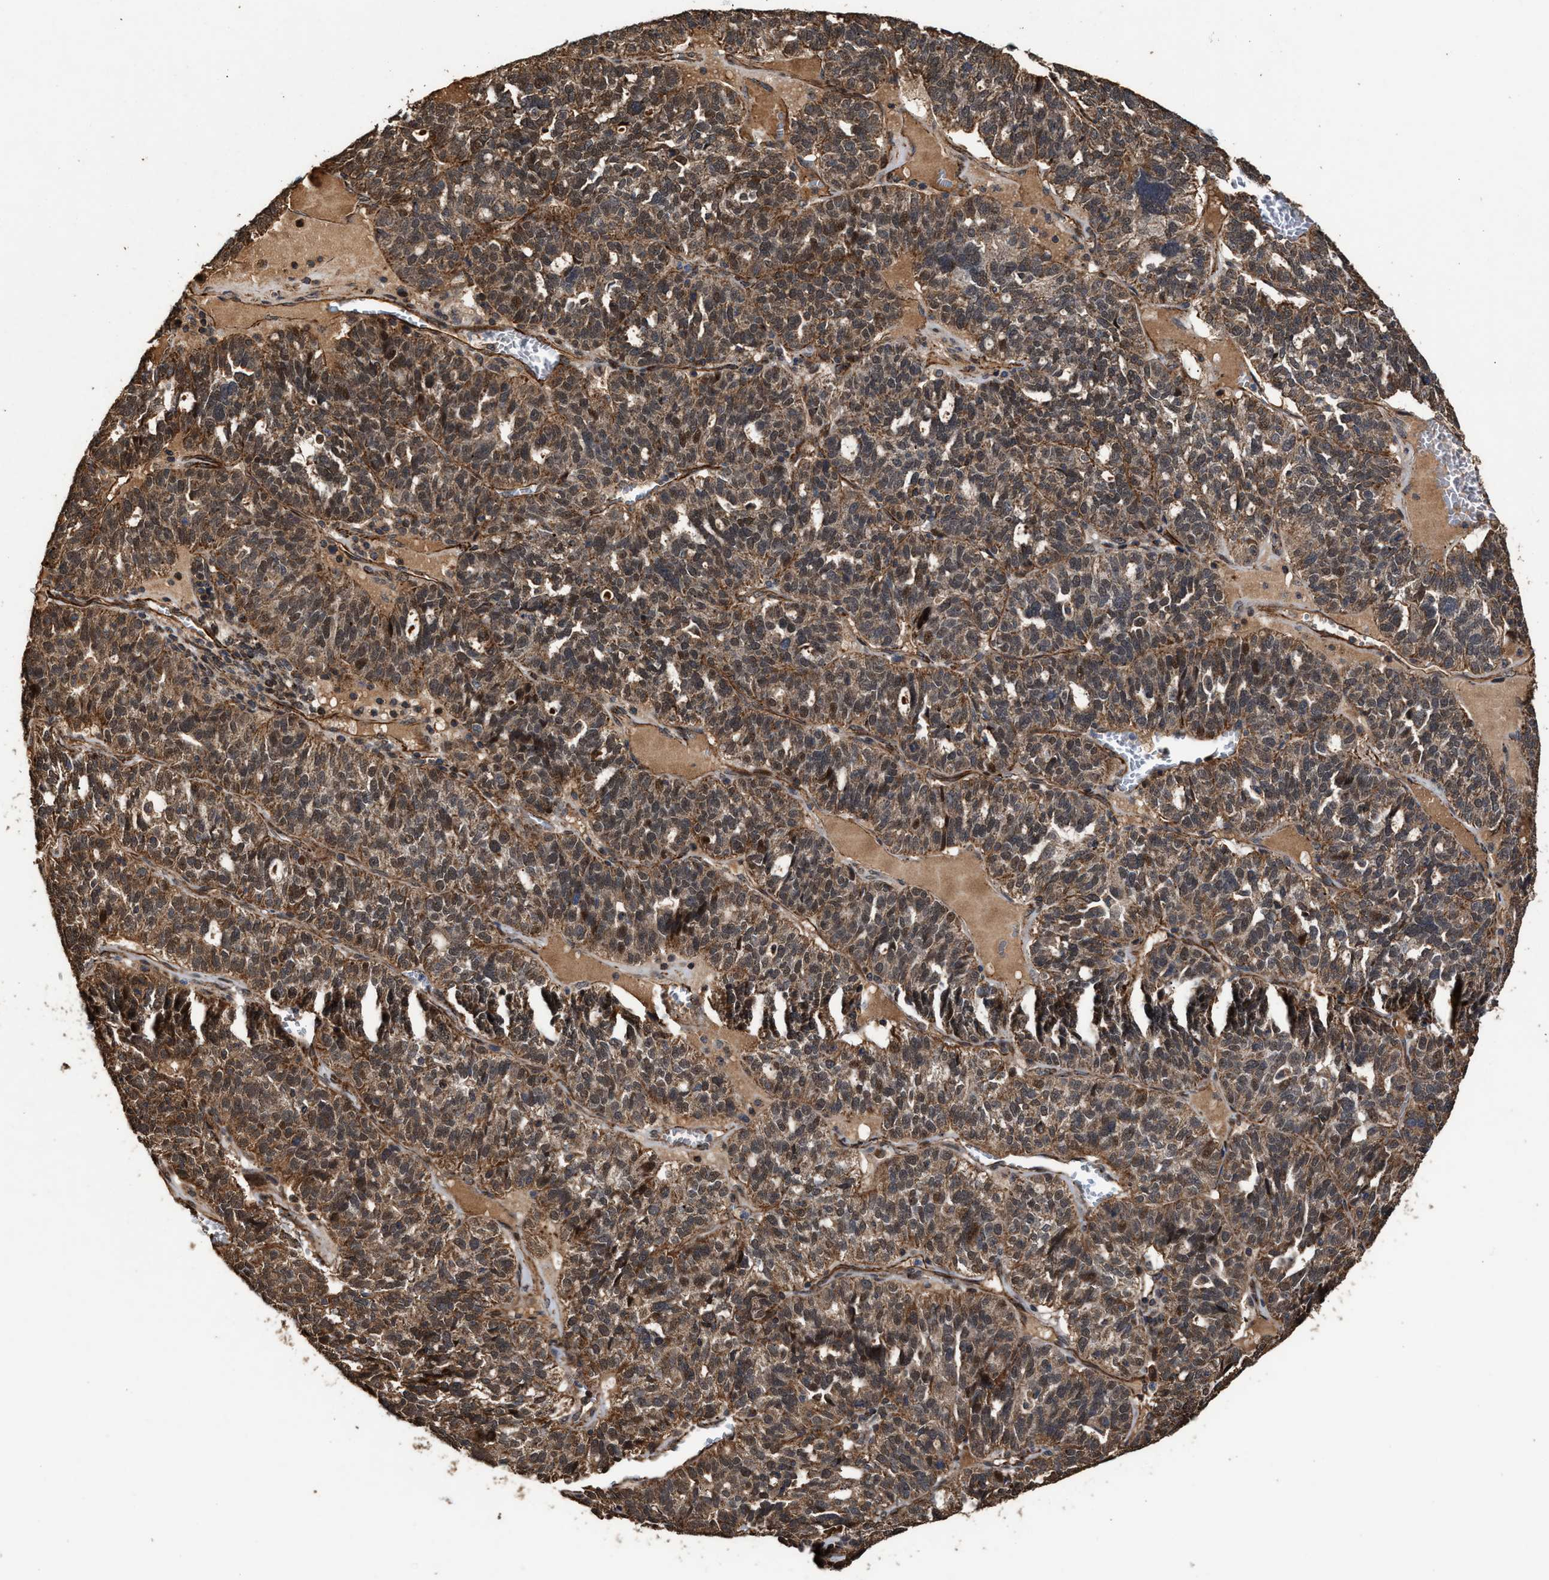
{"staining": {"intensity": "moderate", "quantity": ">75%", "location": "cytoplasmic/membranous,nuclear"}, "tissue": "ovarian cancer", "cell_type": "Tumor cells", "image_type": "cancer", "snomed": [{"axis": "morphology", "description": "Cystadenocarcinoma, serous, NOS"}, {"axis": "topography", "description": "Ovary"}], "caption": "Serous cystadenocarcinoma (ovarian) stained with a brown dye shows moderate cytoplasmic/membranous and nuclear positive expression in about >75% of tumor cells.", "gene": "ZNHIT6", "patient": {"sex": "female", "age": 59}}